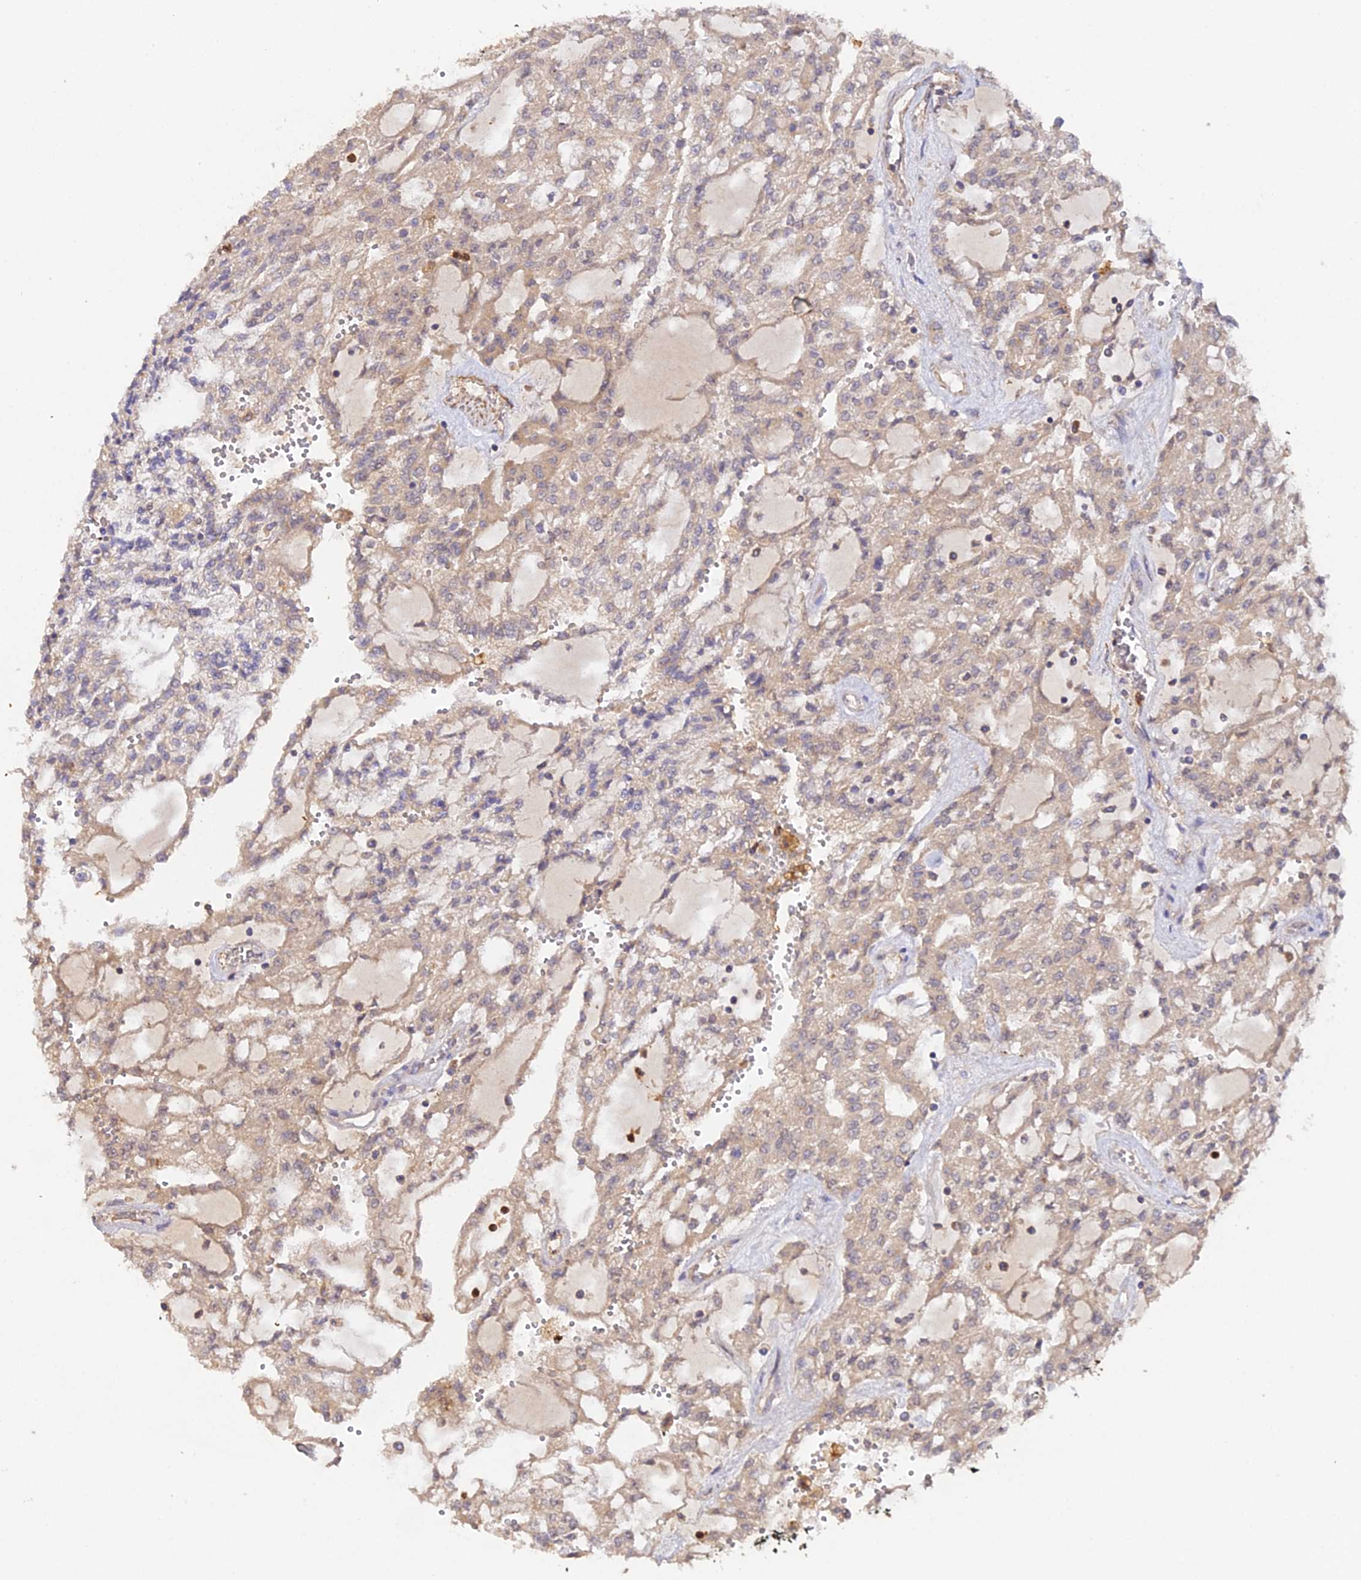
{"staining": {"intensity": "weak", "quantity": "25%-75%", "location": "cytoplasmic/membranous"}, "tissue": "renal cancer", "cell_type": "Tumor cells", "image_type": "cancer", "snomed": [{"axis": "morphology", "description": "Adenocarcinoma, NOS"}, {"axis": "topography", "description": "Kidney"}], "caption": "Immunohistochemical staining of human renal cancer (adenocarcinoma) reveals low levels of weak cytoplasmic/membranous protein positivity in approximately 25%-75% of tumor cells.", "gene": "TRIM26", "patient": {"sex": "male", "age": 63}}